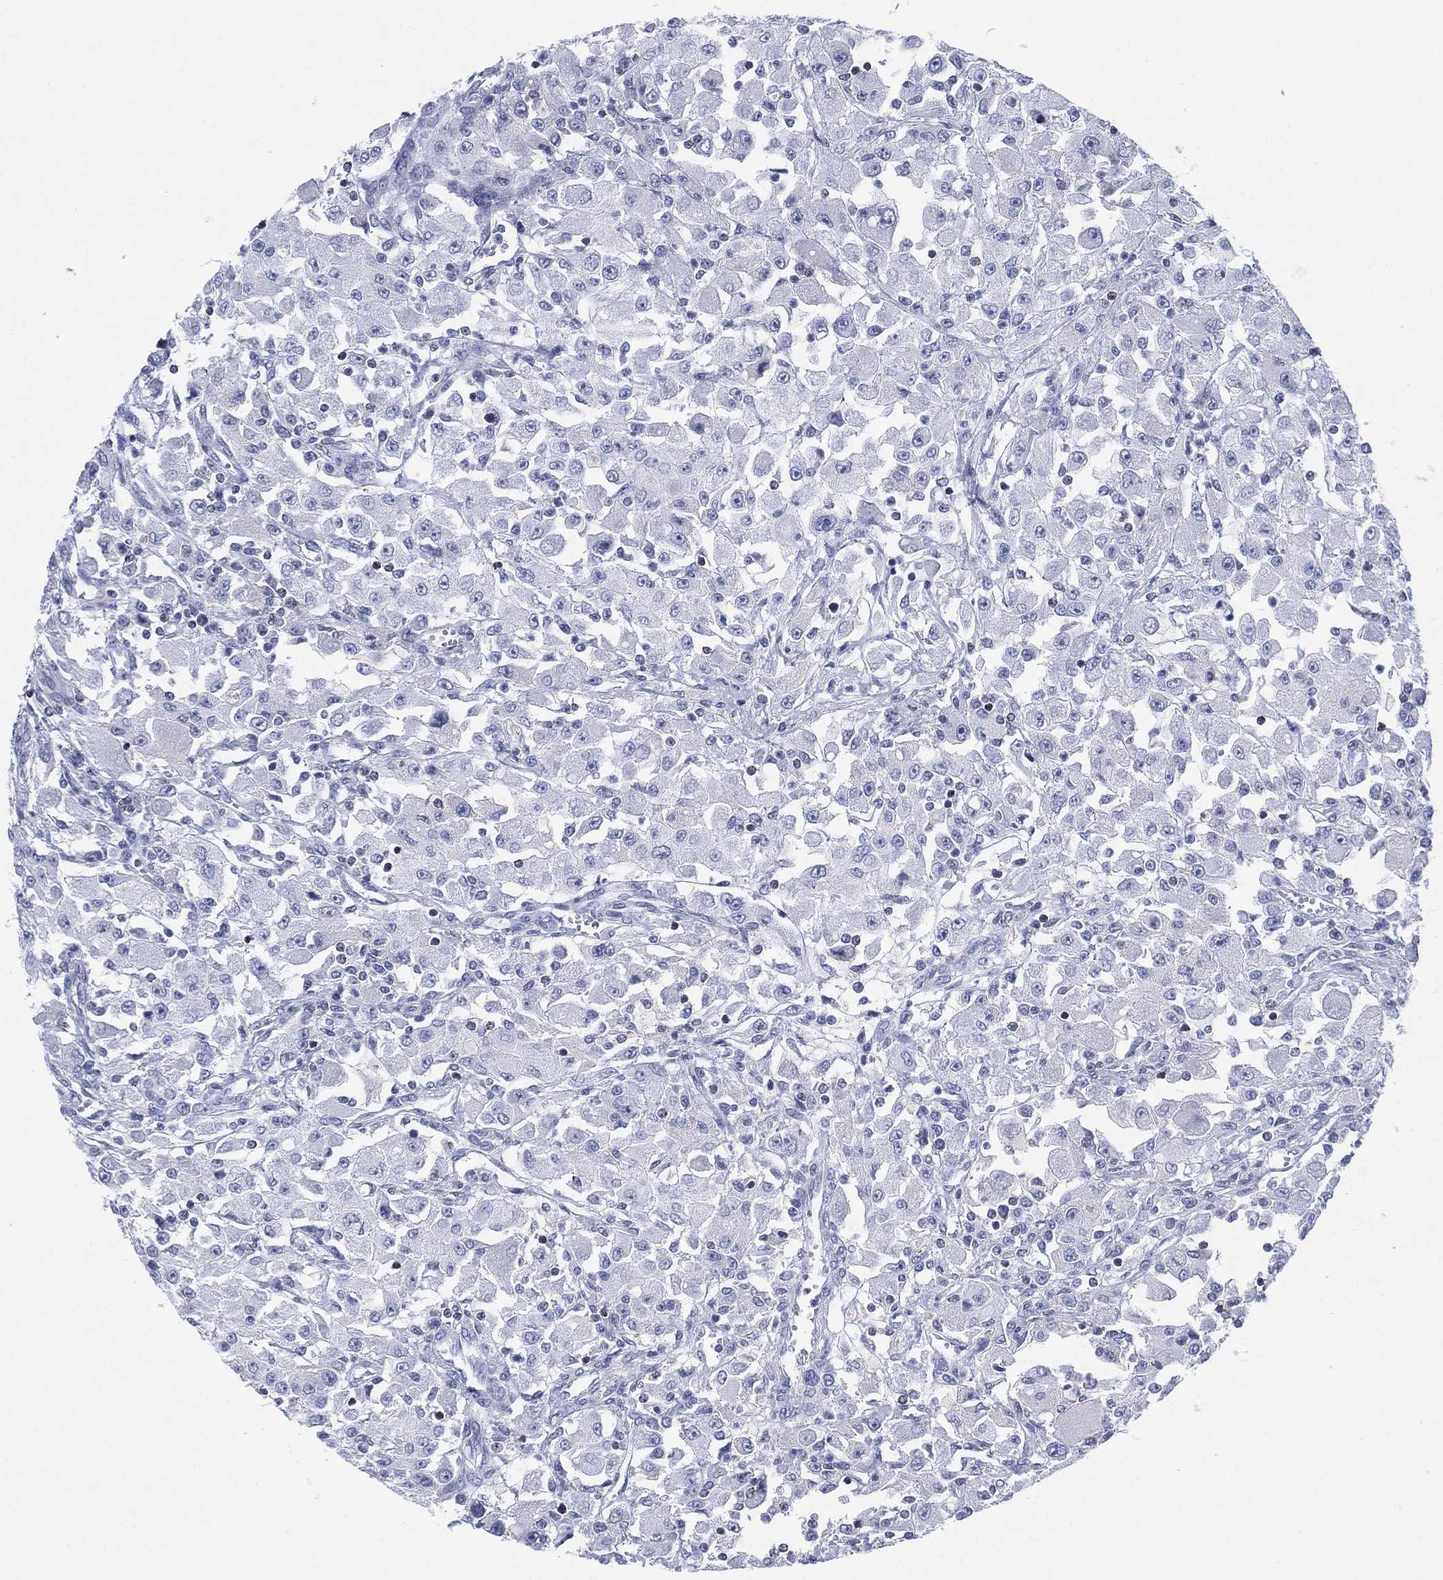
{"staining": {"intensity": "negative", "quantity": "none", "location": "none"}, "tissue": "renal cancer", "cell_type": "Tumor cells", "image_type": "cancer", "snomed": [{"axis": "morphology", "description": "Adenocarcinoma, NOS"}, {"axis": "topography", "description": "Kidney"}], "caption": "An IHC image of renal cancer is shown. There is no staining in tumor cells of renal cancer.", "gene": "SEPTIN1", "patient": {"sex": "female", "age": 67}}